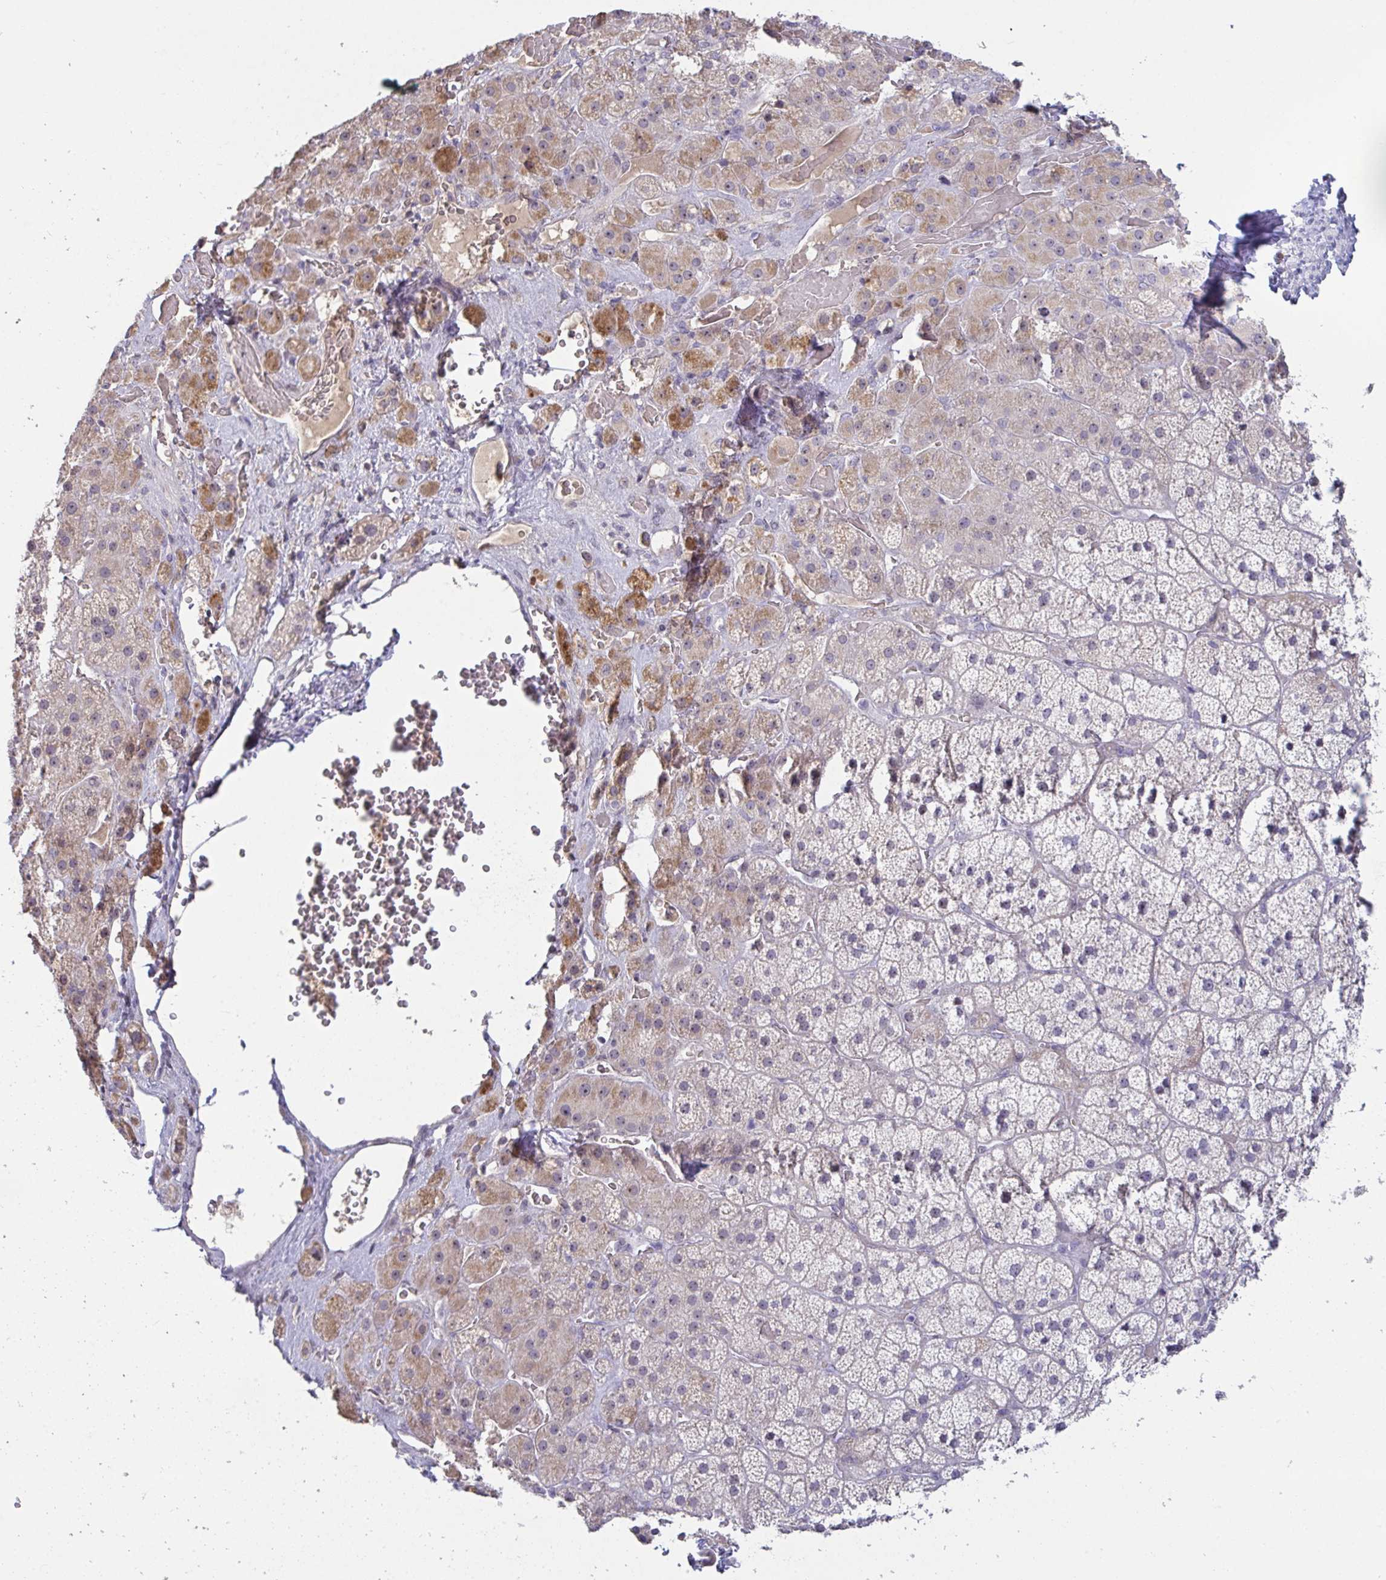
{"staining": {"intensity": "moderate", "quantity": "<25%", "location": "cytoplasmic/membranous"}, "tissue": "adrenal gland", "cell_type": "Glandular cells", "image_type": "normal", "snomed": [{"axis": "morphology", "description": "Normal tissue, NOS"}, {"axis": "topography", "description": "Adrenal gland"}], "caption": "Adrenal gland stained with DAB immunohistochemistry reveals low levels of moderate cytoplasmic/membranous staining in about <25% of glandular cells.", "gene": "MYC", "patient": {"sex": "male", "age": 57}}